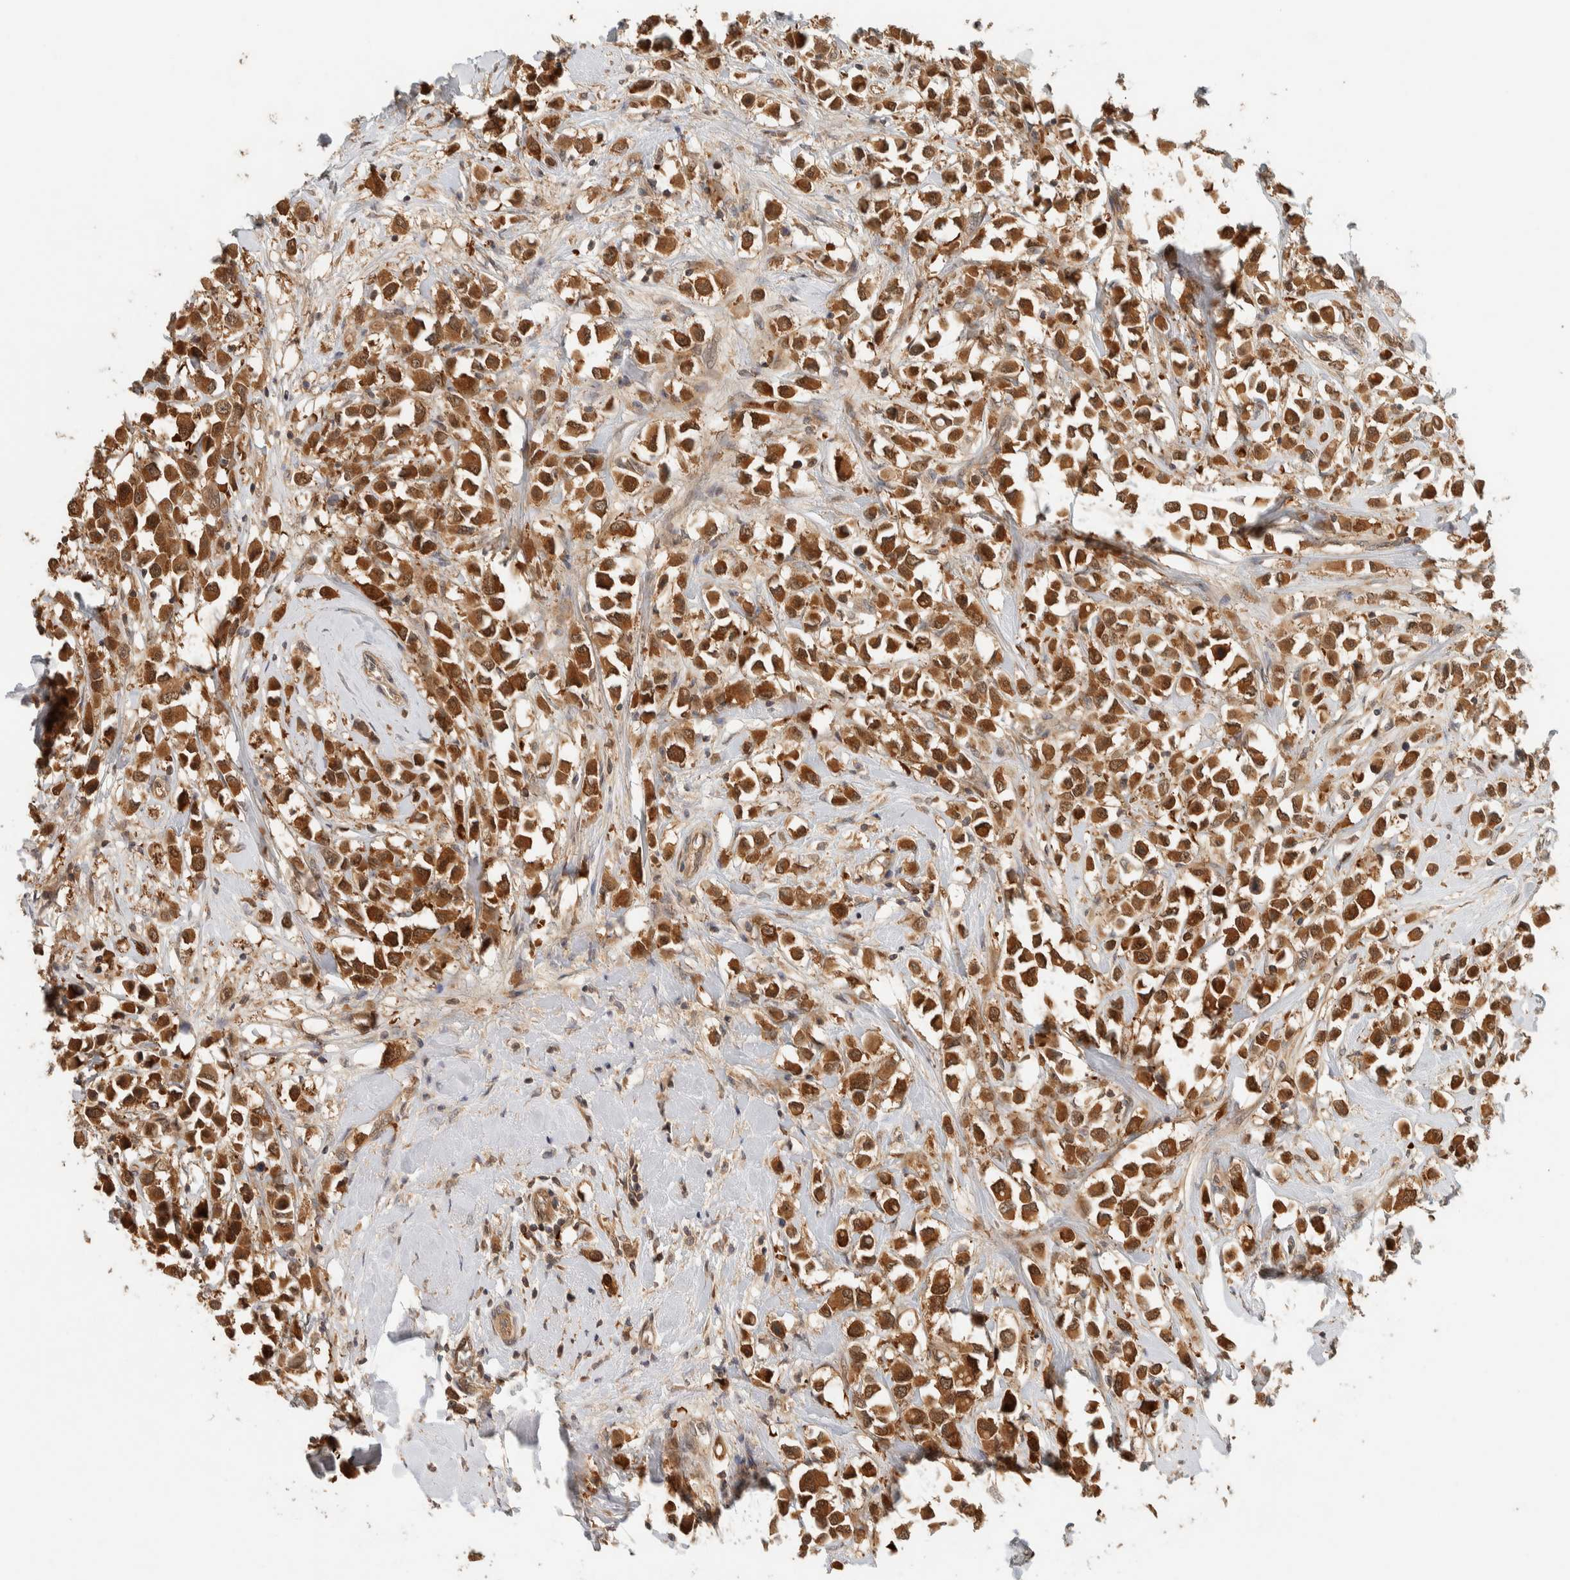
{"staining": {"intensity": "strong", "quantity": ">75%", "location": "cytoplasmic/membranous"}, "tissue": "breast cancer", "cell_type": "Tumor cells", "image_type": "cancer", "snomed": [{"axis": "morphology", "description": "Duct carcinoma"}, {"axis": "topography", "description": "Breast"}], "caption": "A high-resolution image shows immunohistochemistry (IHC) staining of breast invasive ductal carcinoma, which demonstrates strong cytoplasmic/membranous positivity in about >75% of tumor cells.", "gene": "ADSS2", "patient": {"sex": "female", "age": 61}}